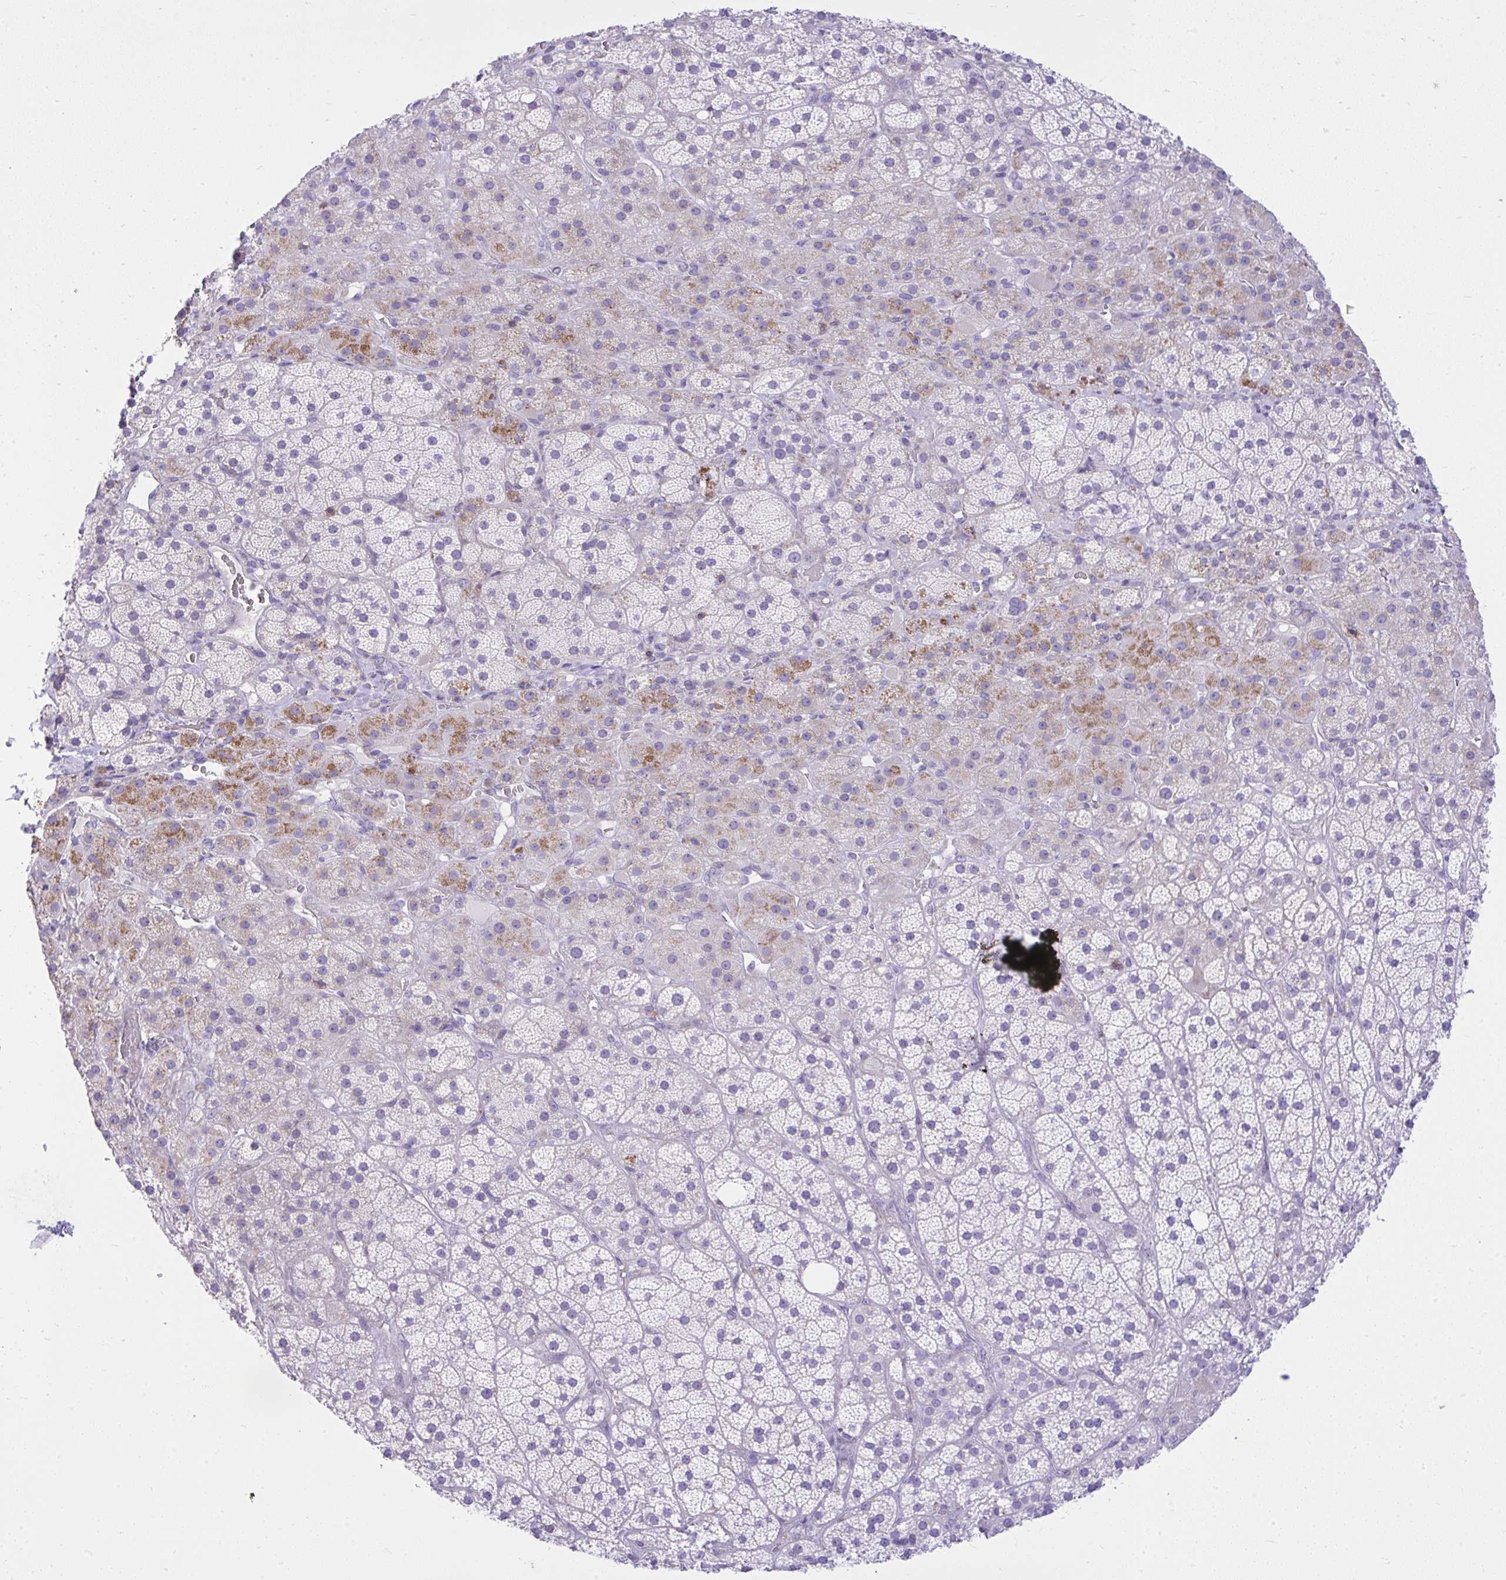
{"staining": {"intensity": "moderate", "quantity": "<25%", "location": "cytoplasmic/membranous"}, "tissue": "adrenal gland", "cell_type": "Glandular cells", "image_type": "normal", "snomed": [{"axis": "morphology", "description": "Normal tissue, NOS"}, {"axis": "topography", "description": "Adrenal gland"}], "caption": "Immunohistochemistry (IHC) staining of normal adrenal gland, which demonstrates low levels of moderate cytoplasmic/membranous expression in about <25% of glandular cells indicating moderate cytoplasmic/membranous protein staining. The staining was performed using DAB (3,3'-diaminobenzidine) (brown) for protein detection and nuclei were counterstained in hematoxylin (blue).", "gene": "GPRIN3", "patient": {"sex": "male", "age": 57}}